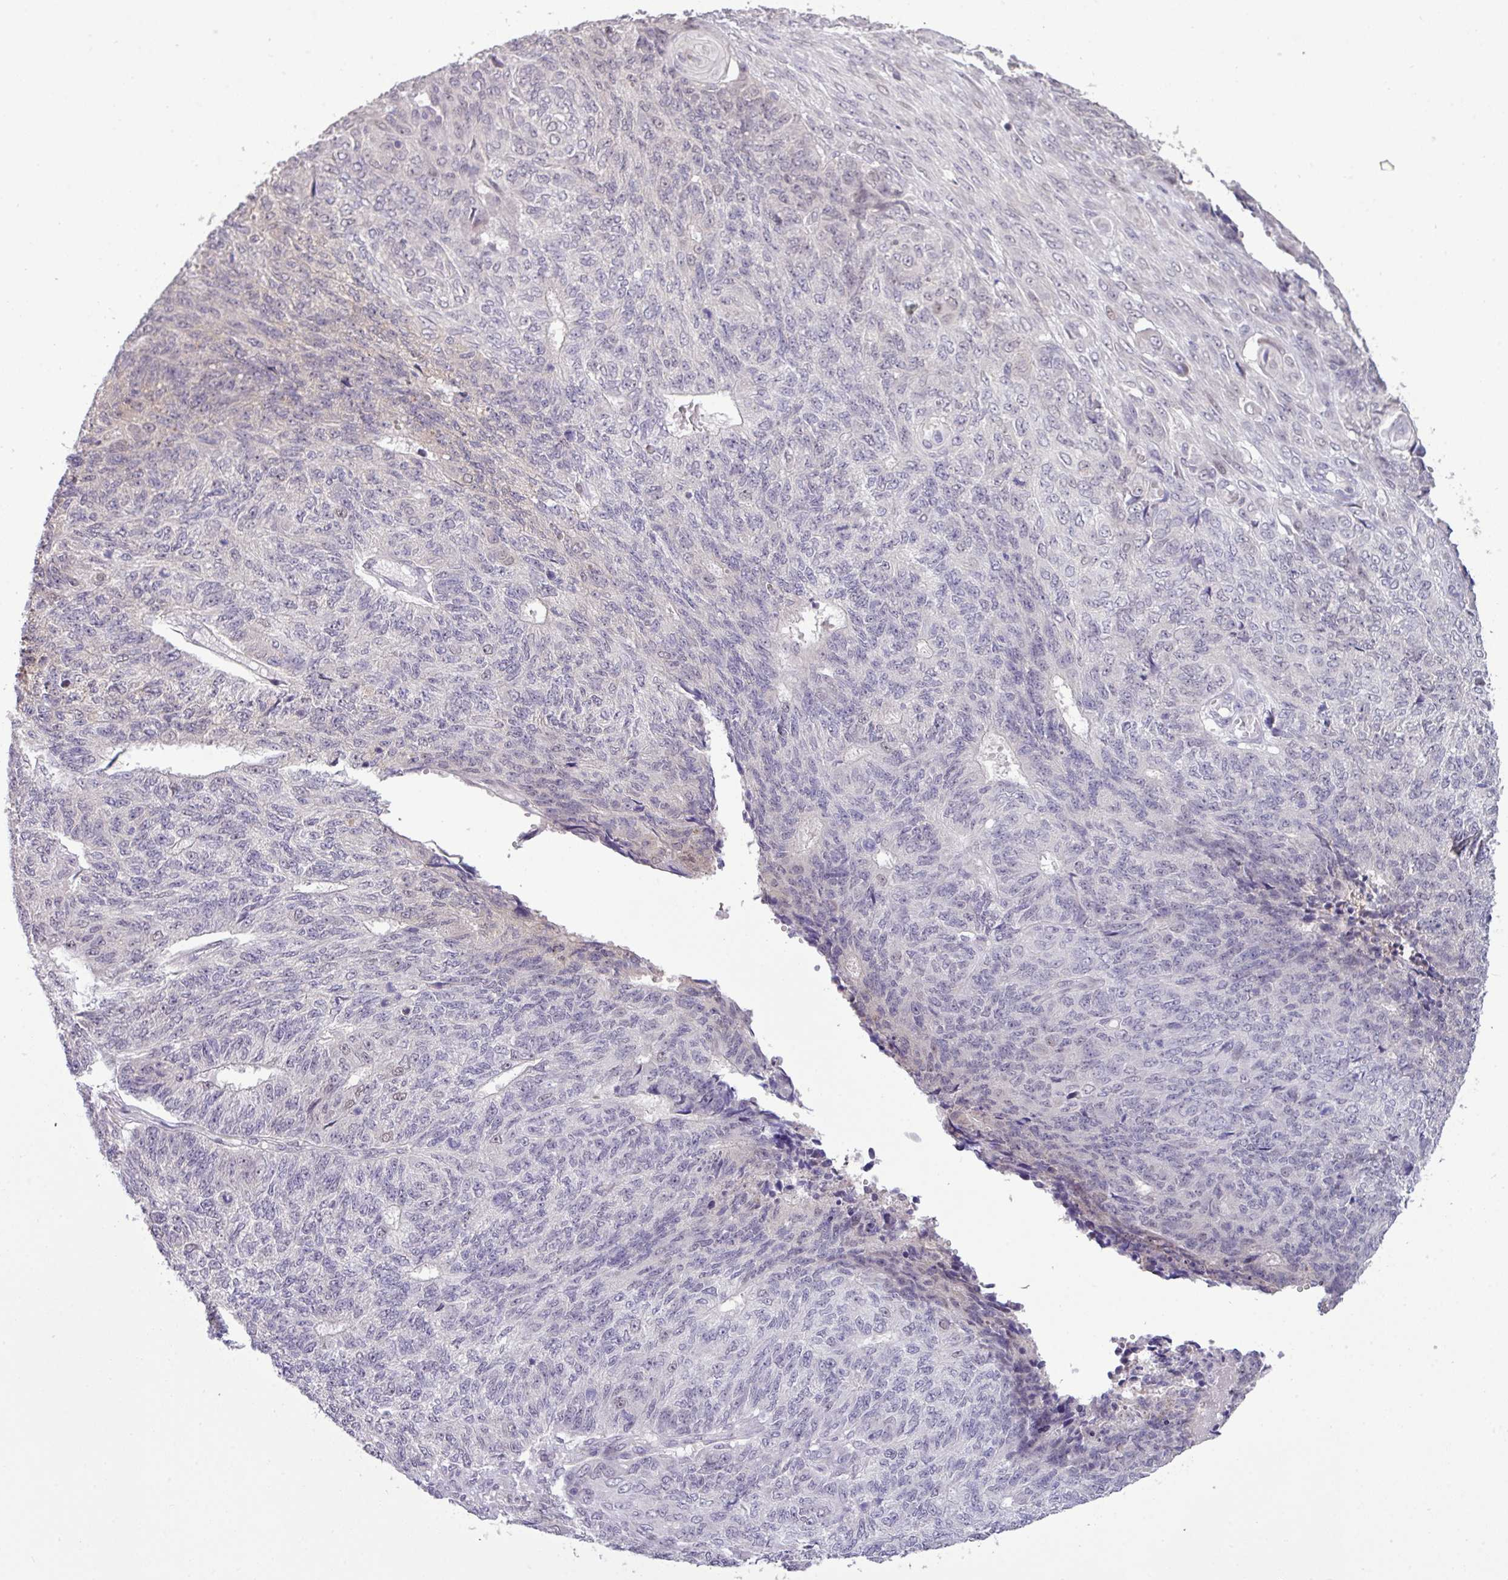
{"staining": {"intensity": "negative", "quantity": "none", "location": "none"}, "tissue": "endometrial cancer", "cell_type": "Tumor cells", "image_type": "cancer", "snomed": [{"axis": "morphology", "description": "Adenocarcinoma, NOS"}, {"axis": "topography", "description": "Endometrium"}], "caption": "Endometrial adenocarcinoma was stained to show a protein in brown. There is no significant positivity in tumor cells.", "gene": "RIPPLY1", "patient": {"sex": "female", "age": 32}}